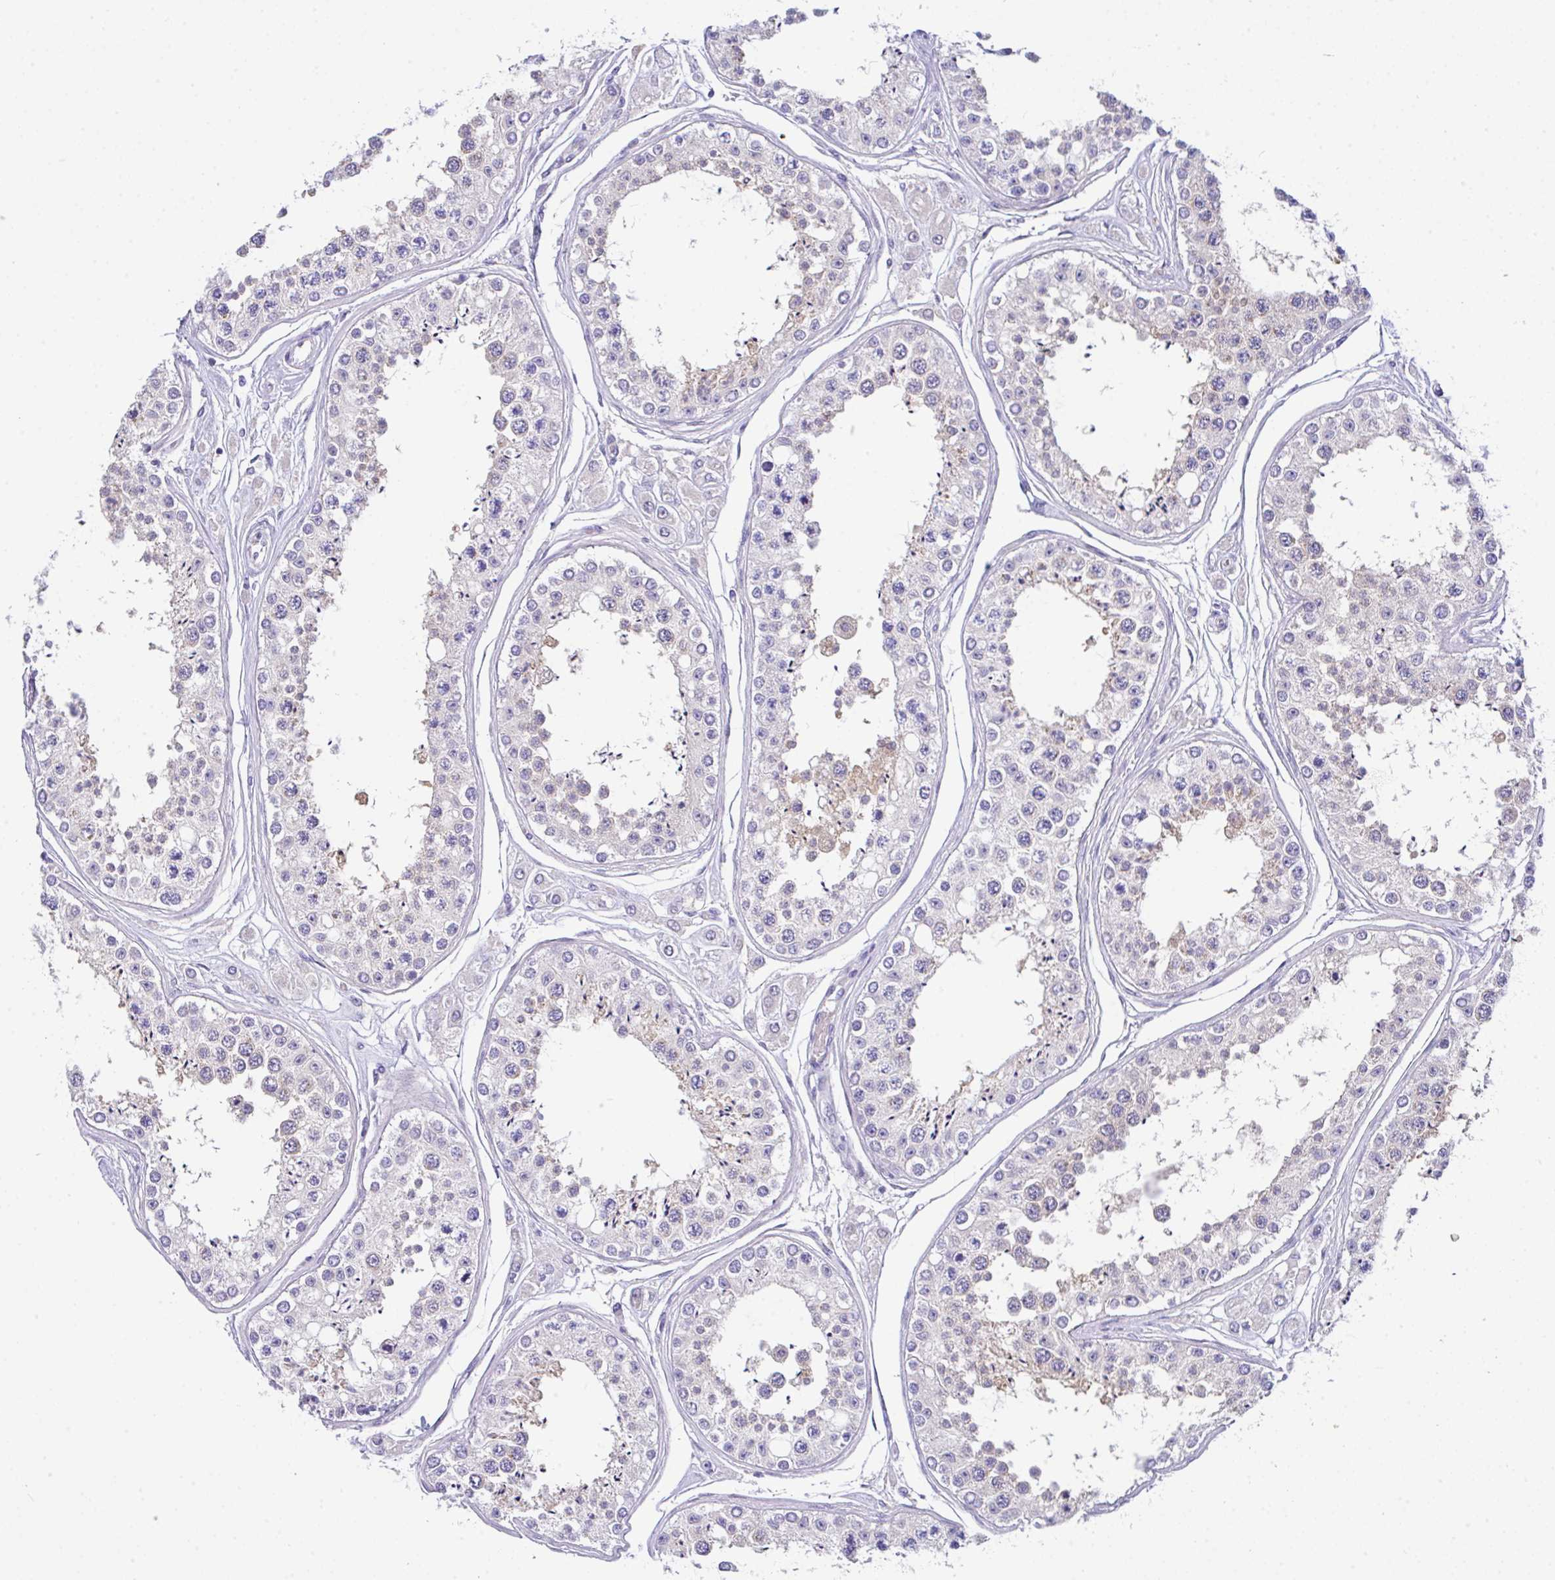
{"staining": {"intensity": "weak", "quantity": "<25%", "location": "cytoplasmic/membranous"}, "tissue": "testis", "cell_type": "Cells in seminiferous ducts", "image_type": "normal", "snomed": [{"axis": "morphology", "description": "Normal tissue, NOS"}, {"axis": "topography", "description": "Testis"}], "caption": "High power microscopy micrograph of an IHC histopathology image of benign testis, revealing no significant positivity in cells in seminiferous ducts. (DAB immunohistochemistry (IHC) visualized using brightfield microscopy, high magnification).", "gene": "SERPINE3", "patient": {"sex": "male", "age": 25}}